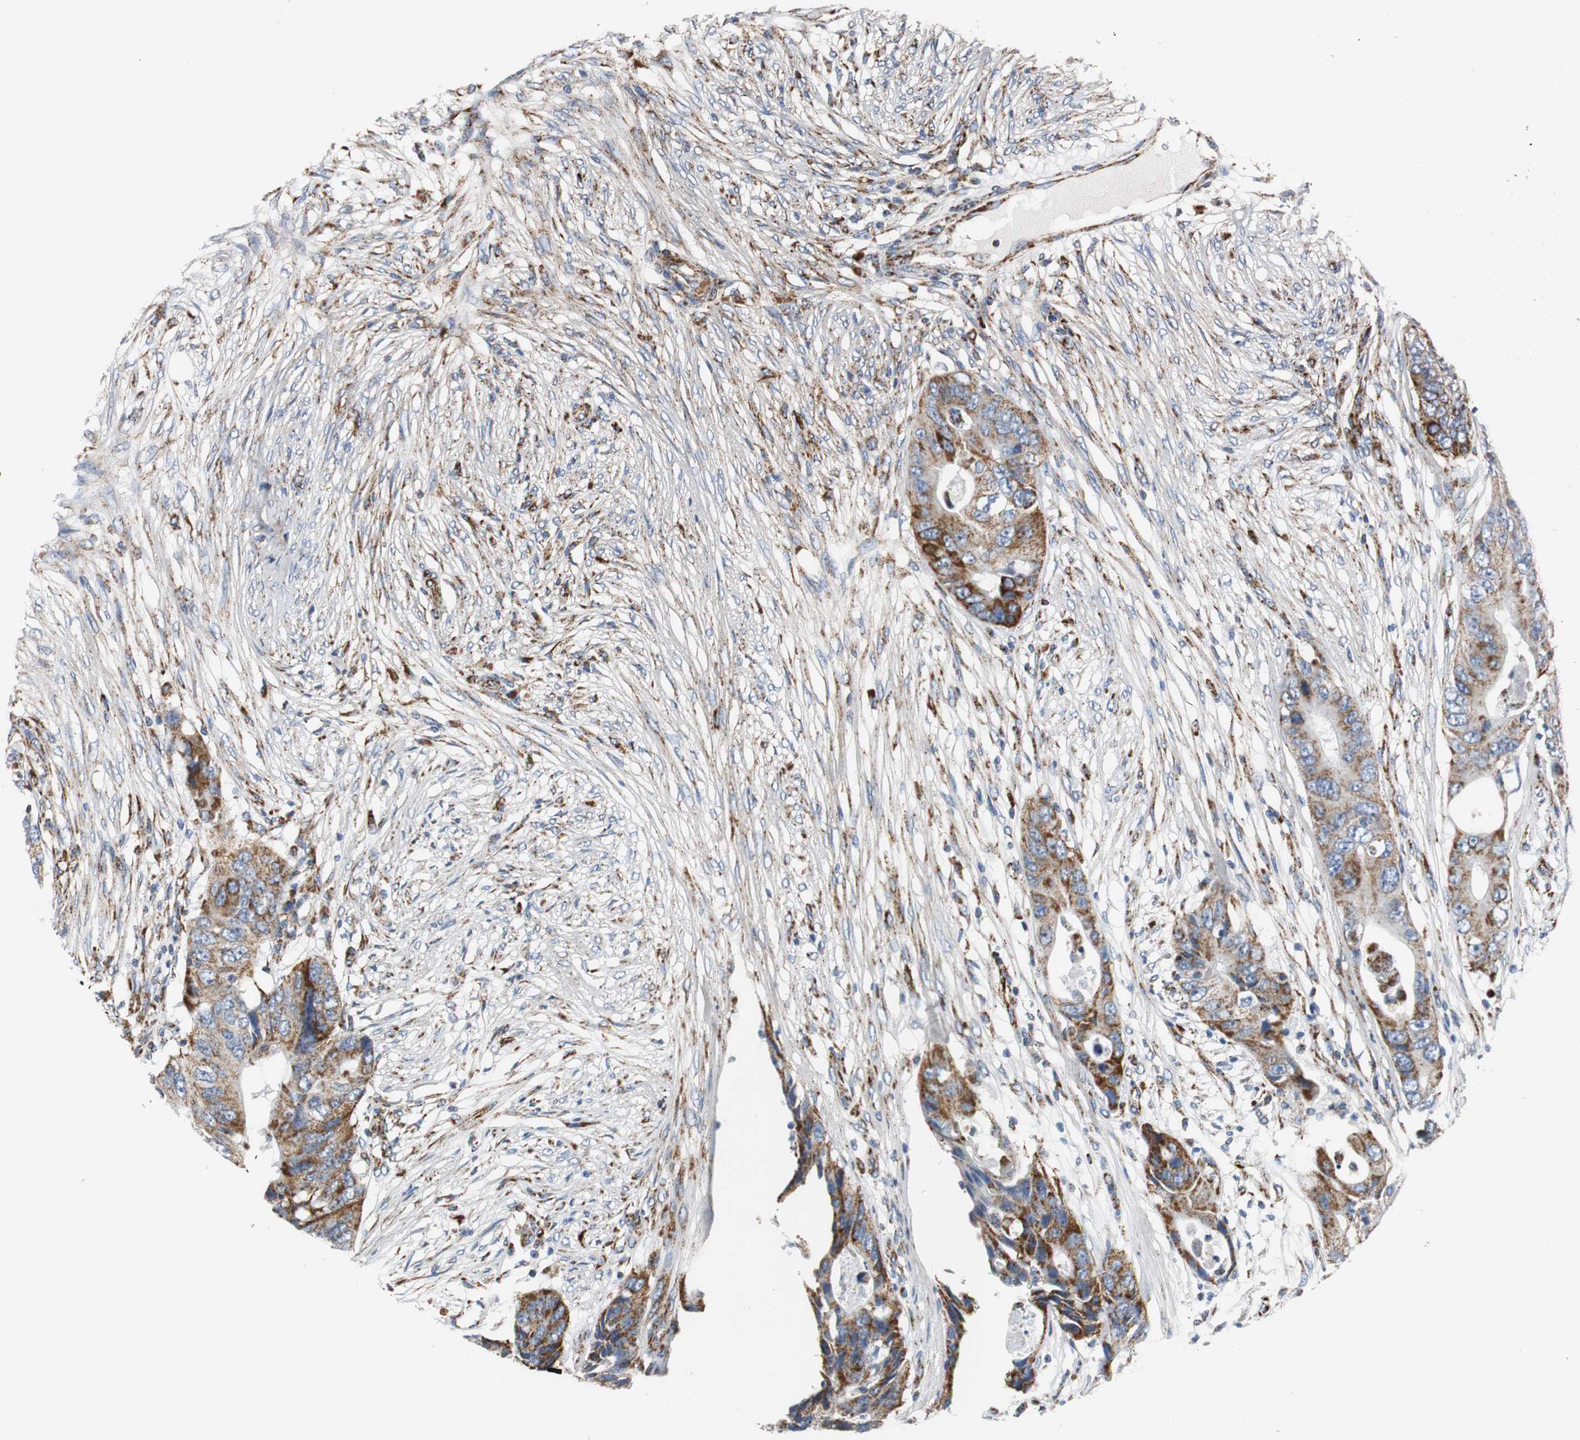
{"staining": {"intensity": "strong", "quantity": ">75%", "location": "cytoplasmic/membranous"}, "tissue": "colorectal cancer", "cell_type": "Tumor cells", "image_type": "cancer", "snomed": [{"axis": "morphology", "description": "Adenocarcinoma, NOS"}, {"axis": "topography", "description": "Colon"}], "caption": "A photomicrograph of human colorectal cancer stained for a protein demonstrates strong cytoplasmic/membranous brown staining in tumor cells.", "gene": "C1QTNF7", "patient": {"sex": "male", "age": 71}}